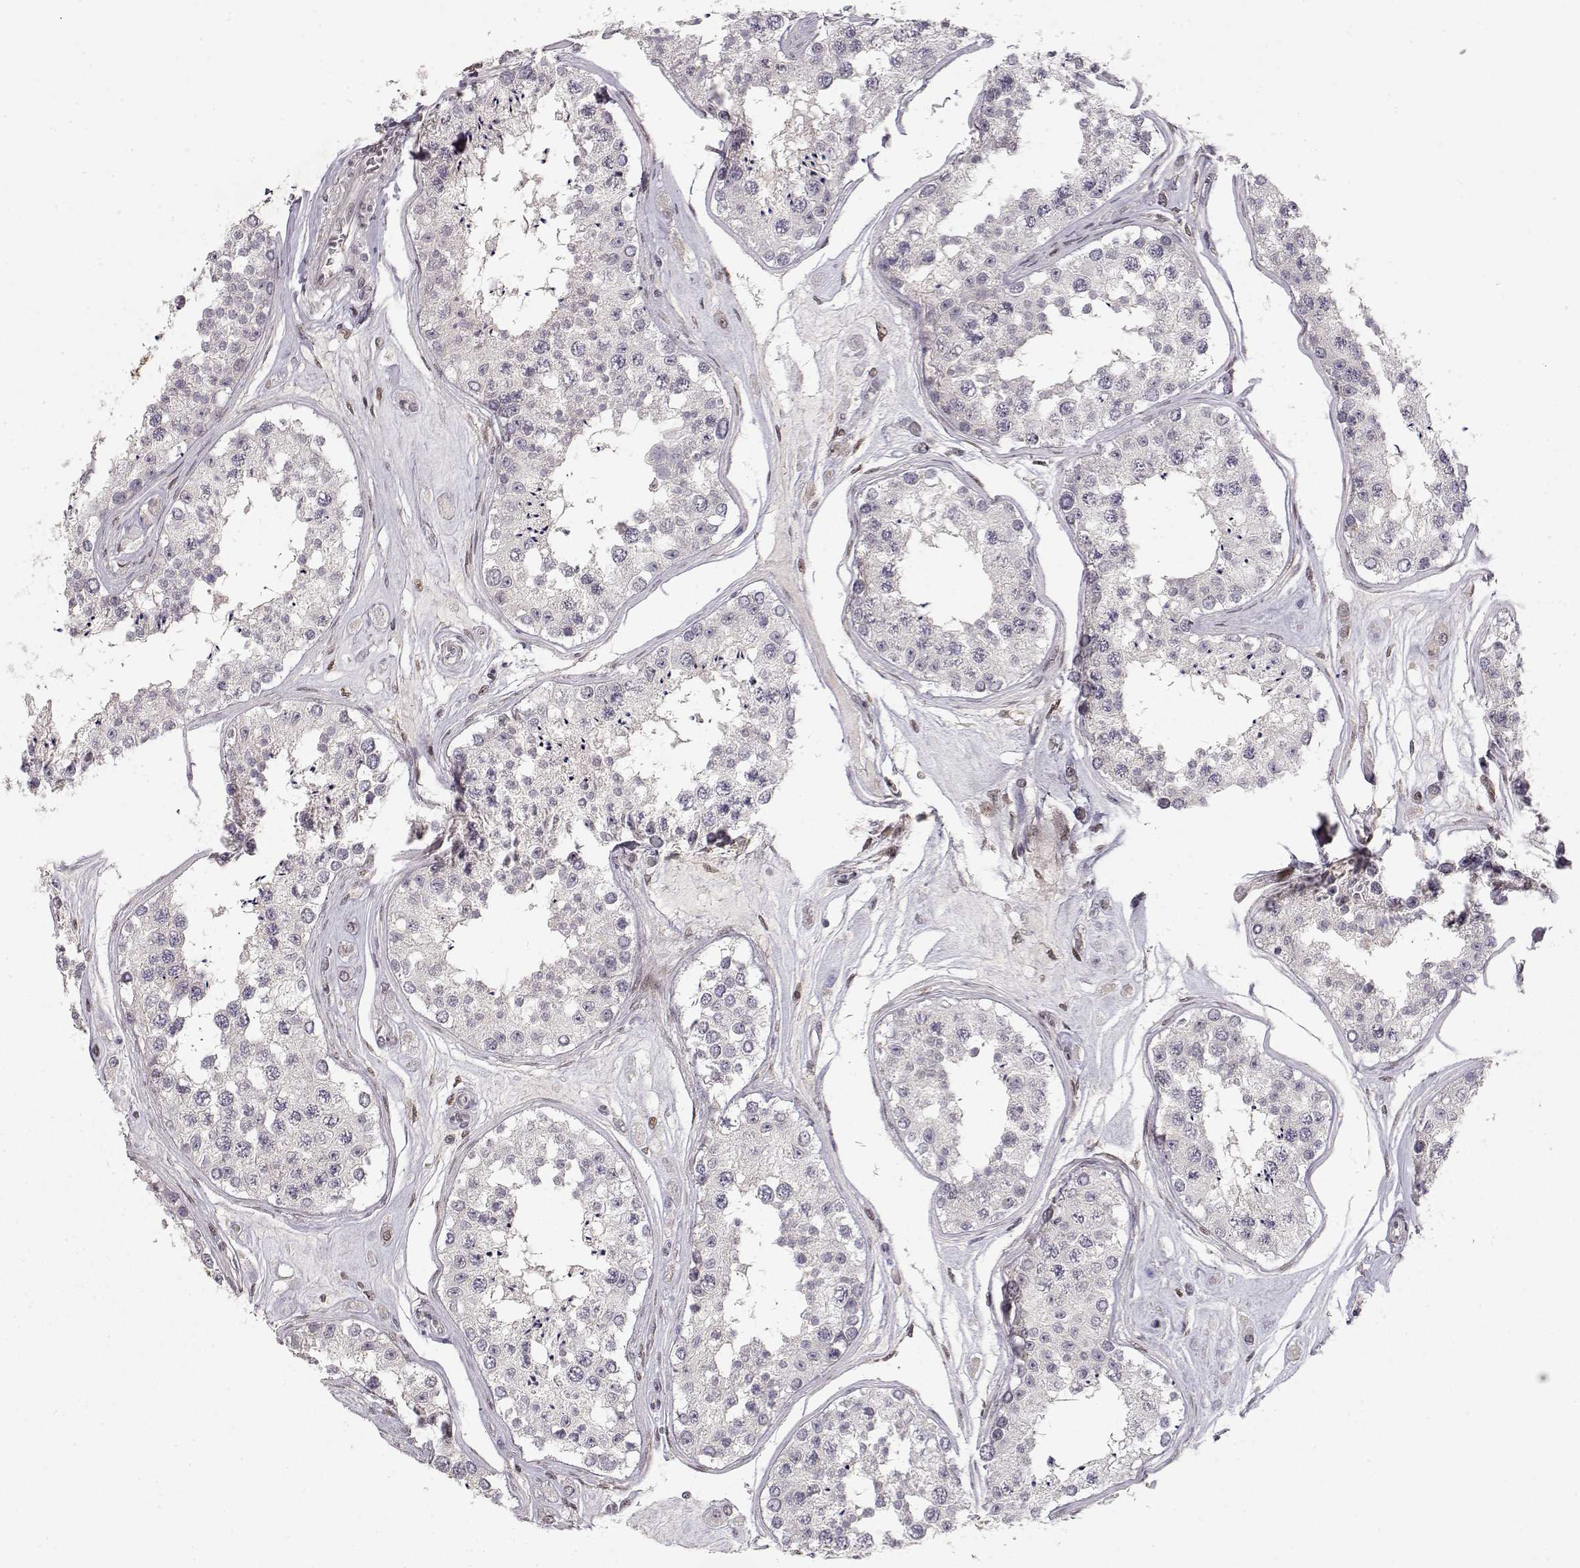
{"staining": {"intensity": "negative", "quantity": "none", "location": "none"}, "tissue": "testis", "cell_type": "Cells in seminiferous ducts", "image_type": "normal", "snomed": [{"axis": "morphology", "description": "Normal tissue, NOS"}, {"axis": "topography", "description": "Testis"}], "caption": "Cells in seminiferous ducts are negative for protein expression in benign human testis. (DAB immunohistochemistry (IHC), high magnification).", "gene": "CDK4", "patient": {"sex": "male", "age": 25}}